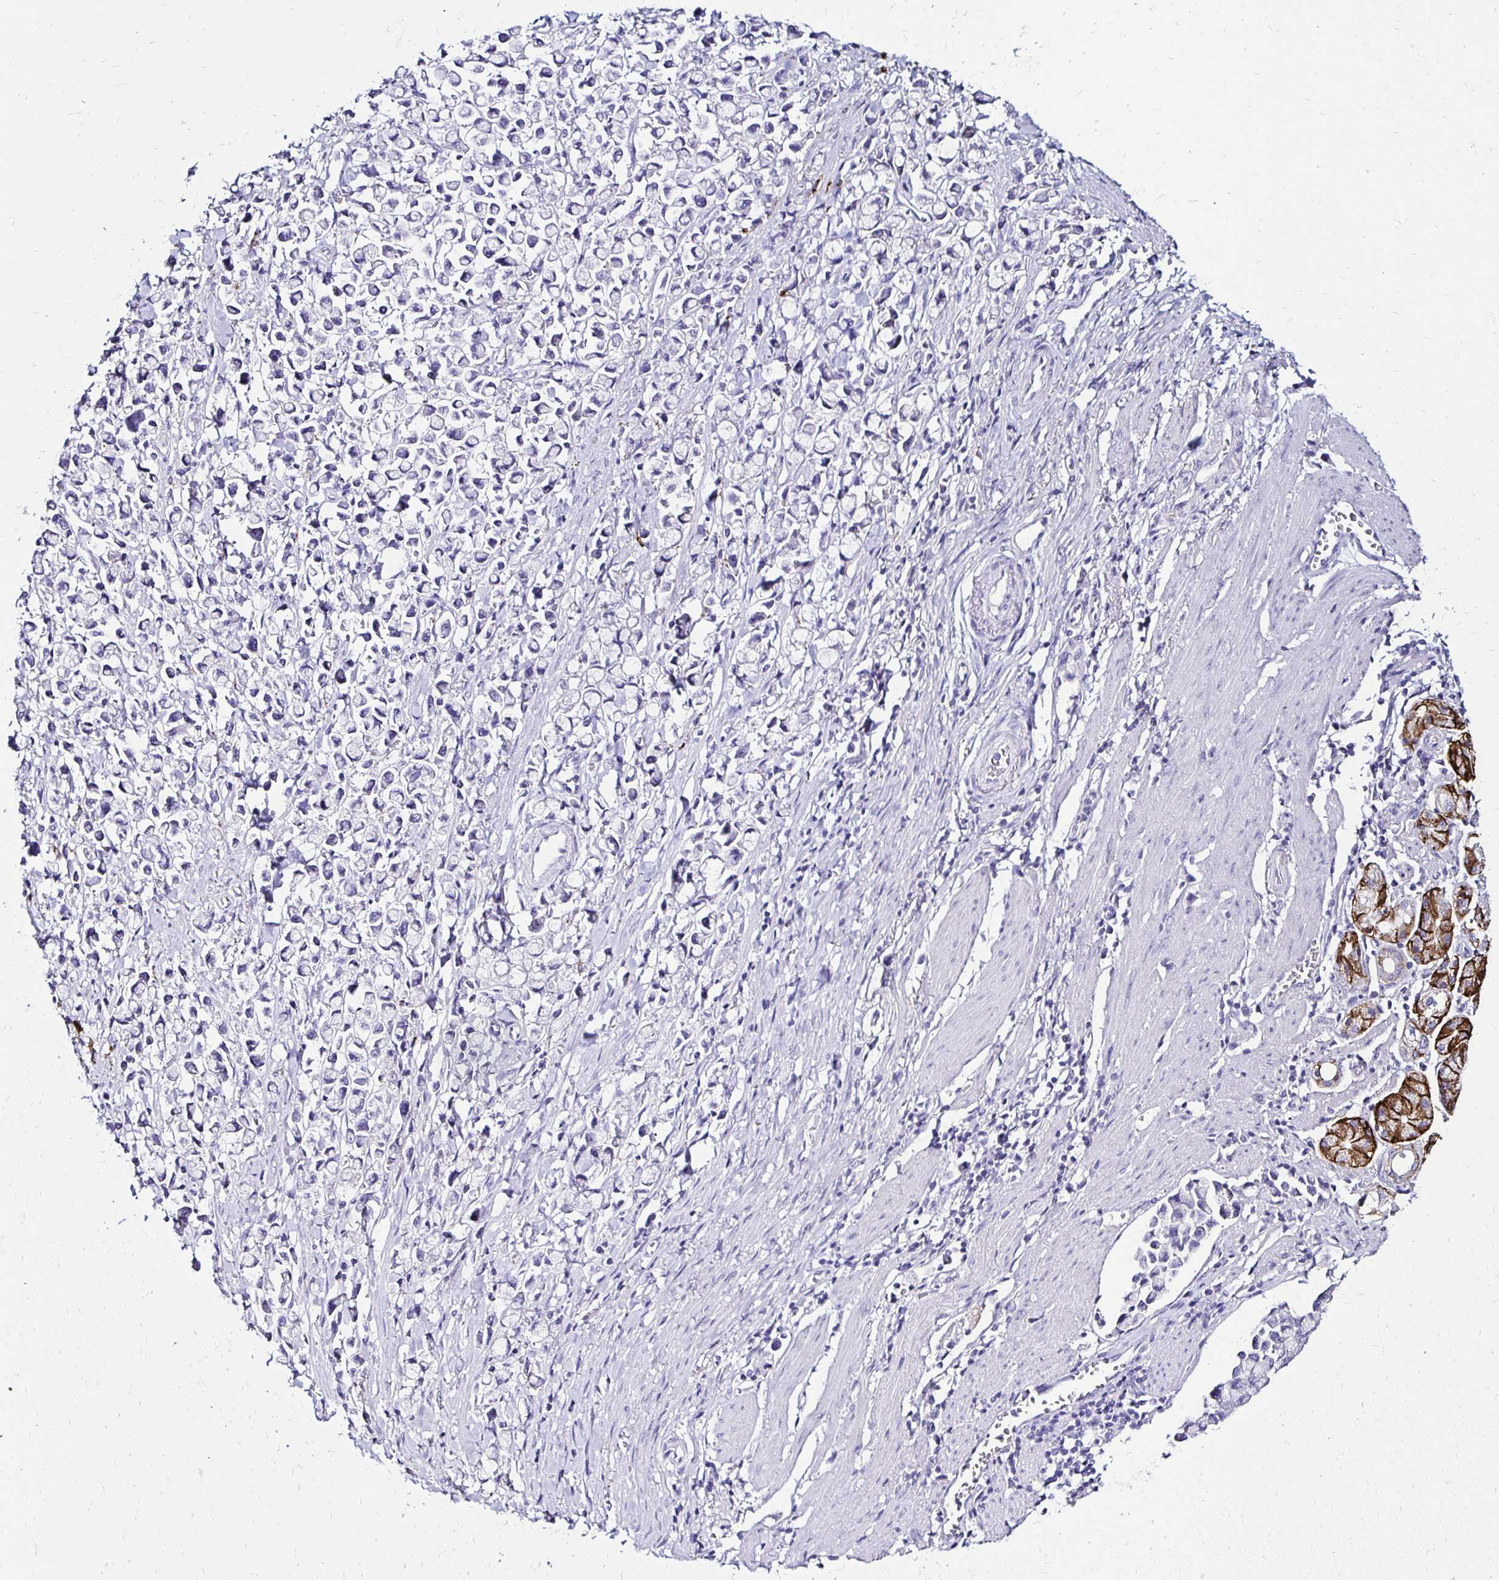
{"staining": {"intensity": "negative", "quantity": "none", "location": "none"}, "tissue": "stomach cancer", "cell_type": "Tumor cells", "image_type": "cancer", "snomed": [{"axis": "morphology", "description": "Adenocarcinoma, NOS"}, {"axis": "topography", "description": "Stomach"}], "caption": "Protein analysis of stomach cancer (adenocarcinoma) demonstrates no significant positivity in tumor cells.", "gene": "KCNT1", "patient": {"sex": "female", "age": 81}}